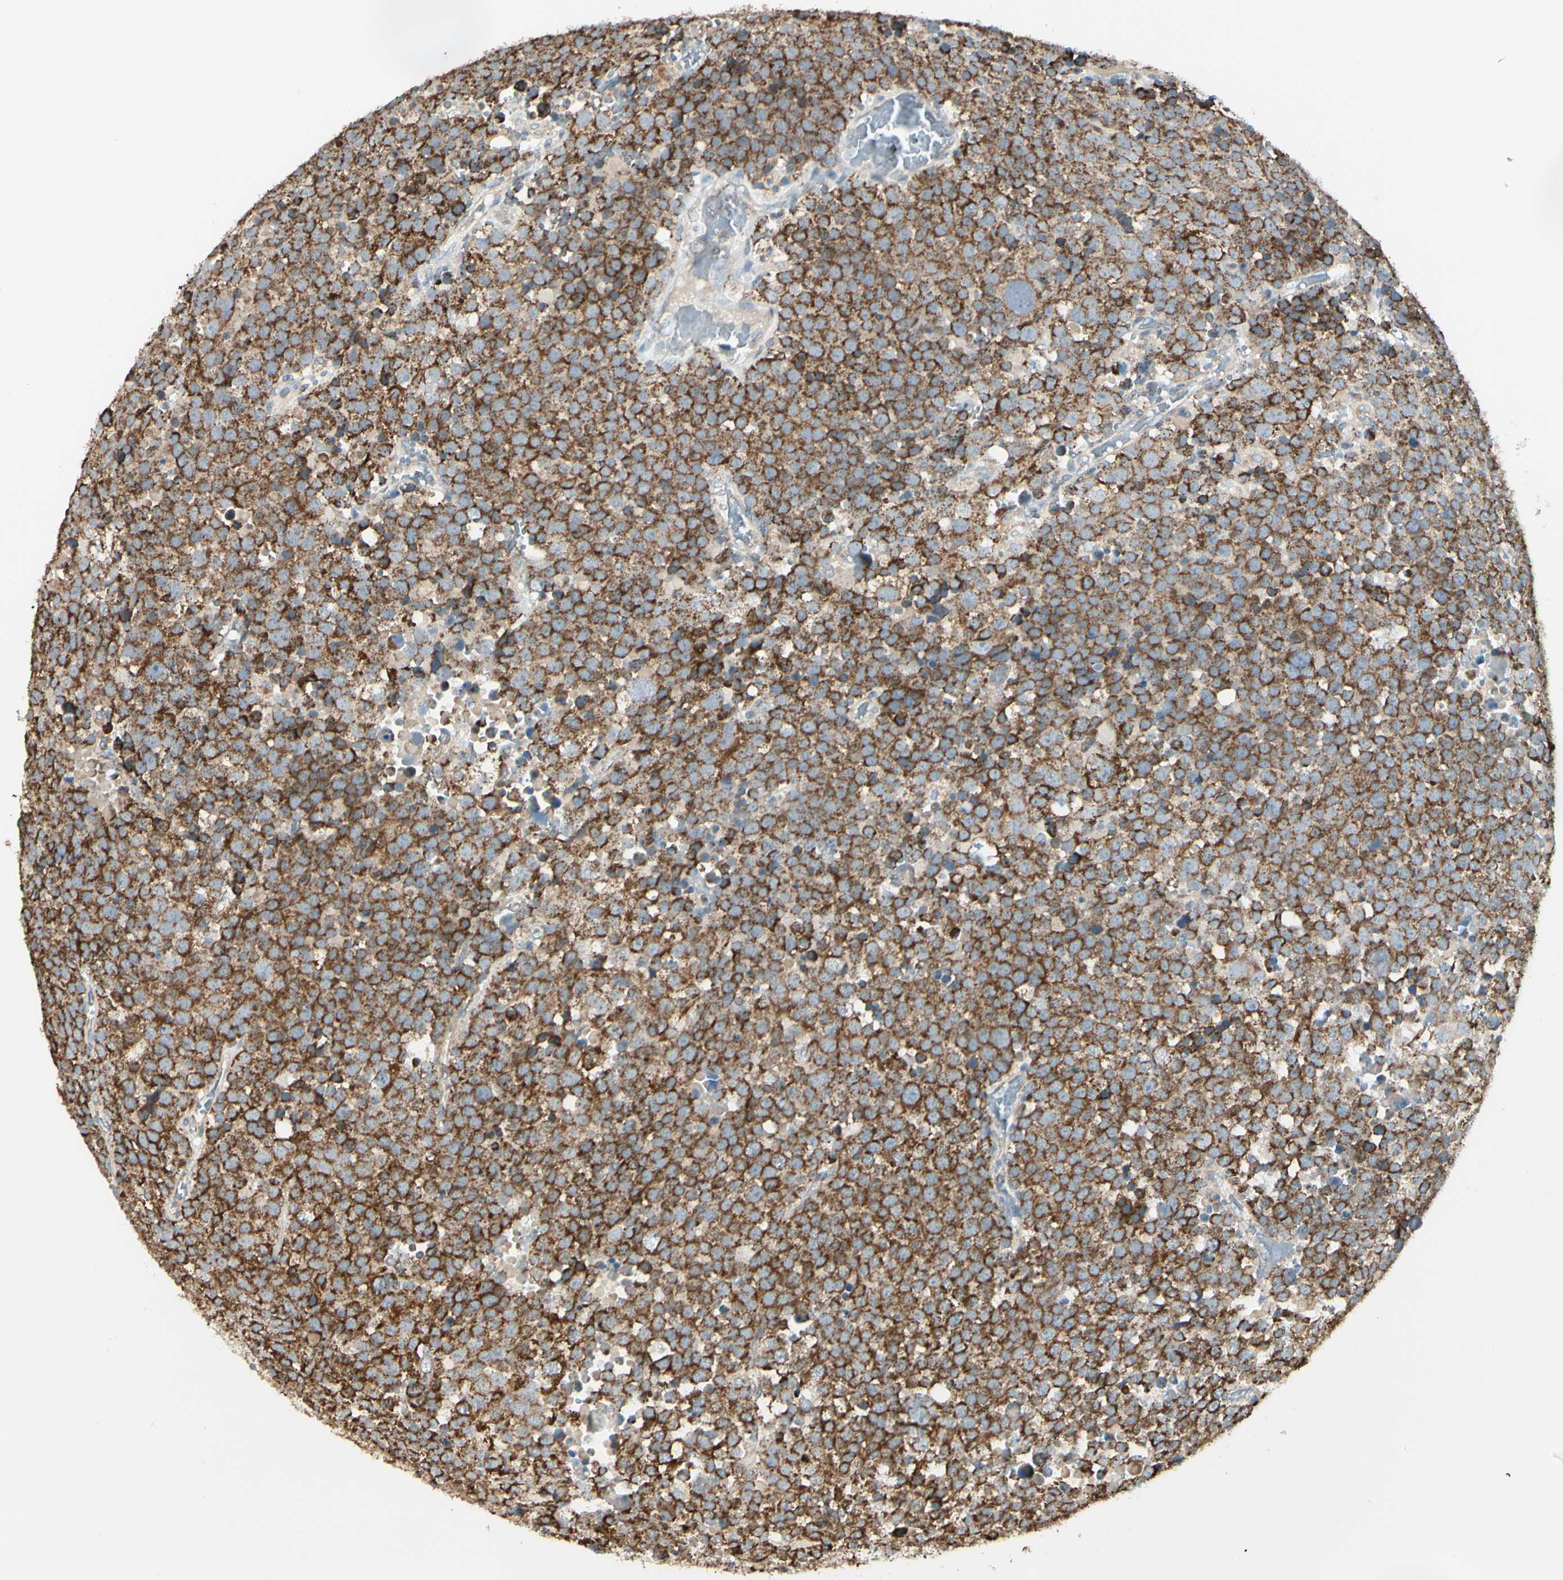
{"staining": {"intensity": "strong", "quantity": ">75%", "location": "cytoplasmic/membranous"}, "tissue": "testis cancer", "cell_type": "Tumor cells", "image_type": "cancer", "snomed": [{"axis": "morphology", "description": "Seminoma, NOS"}, {"axis": "topography", "description": "Testis"}], "caption": "DAB immunohistochemical staining of testis cancer (seminoma) shows strong cytoplasmic/membranous protein expression in approximately >75% of tumor cells.", "gene": "ANKS6", "patient": {"sex": "male", "age": 71}}